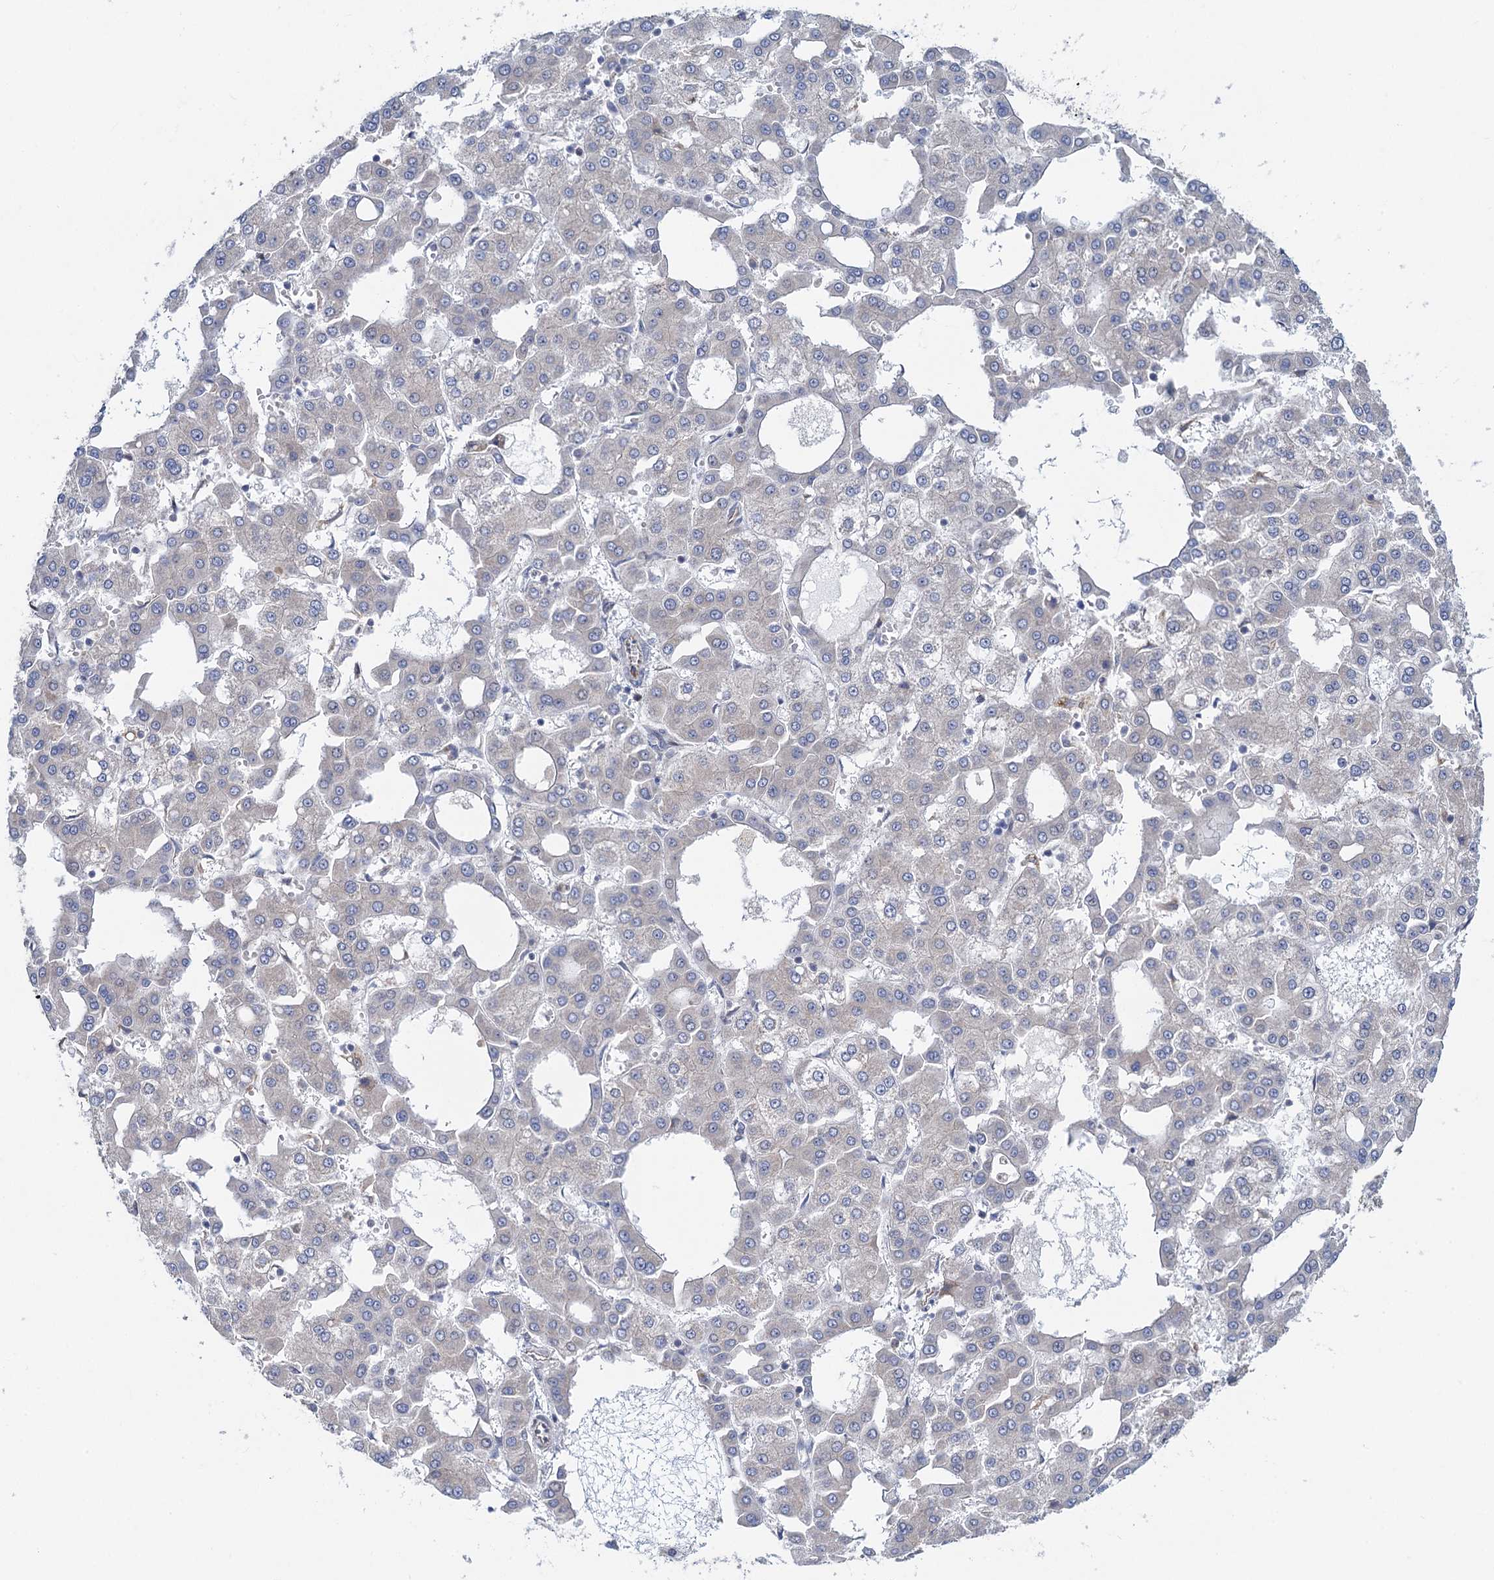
{"staining": {"intensity": "negative", "quantity": "none", "location": "none"}, "tissue": "liver cancer", "cell_type": "Tumor cells", "image_type": "cancer", "snomed": [{"axis": "morphology", "description": "Carcinoma, Hepatocellular, NOS"}, {"axis": "topography", "description": "Liver"}], "caption": "There is no significant expression in tumor cells of liver hepatocellular carcinoma.", "gene": "QPCTL", "patient": {"sex": "male", "age": 47}}